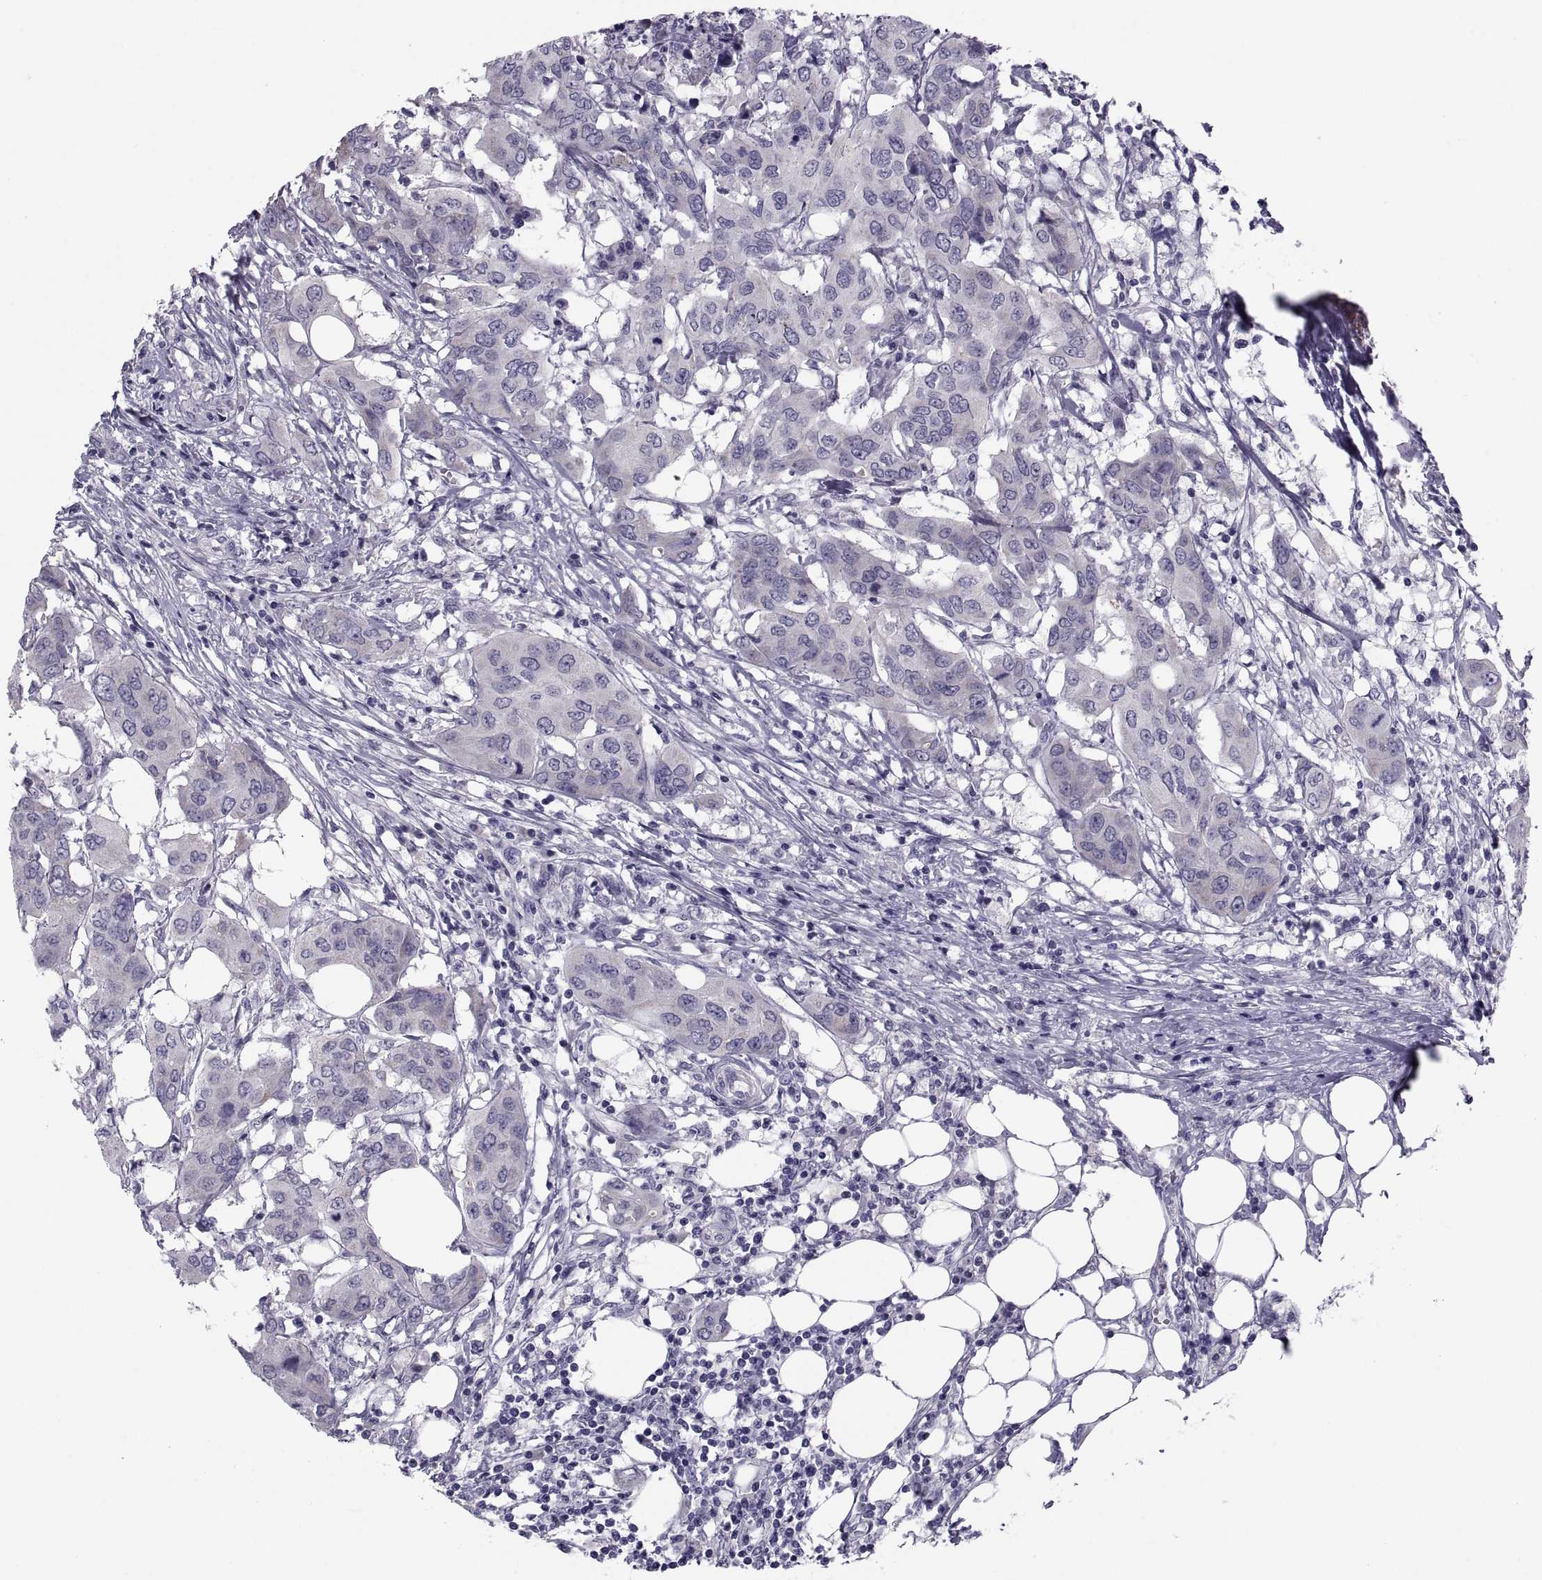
{"staining": {"intensity": "negative", "quantity": "none", "location": "none"}, "tissue": "urothelial cancer", "cell_type": "Tumor cells", "image_type": "cancer", "snomed": [{"axis": "morphology", "description": "Urothelial carcinoma, NOS"}, {"axis": "morphology", "description": "Urothelial carcinoma, High grade"}, {"axis": "topography", "description": "Urinary bladder"}], "caption": "Histopathology image shows no protein expression in tumor cells of high-grade urothelial carcinoma tissue.", "gene": "PDZRN4", "patient": {"sex": "male", "age": 63}}